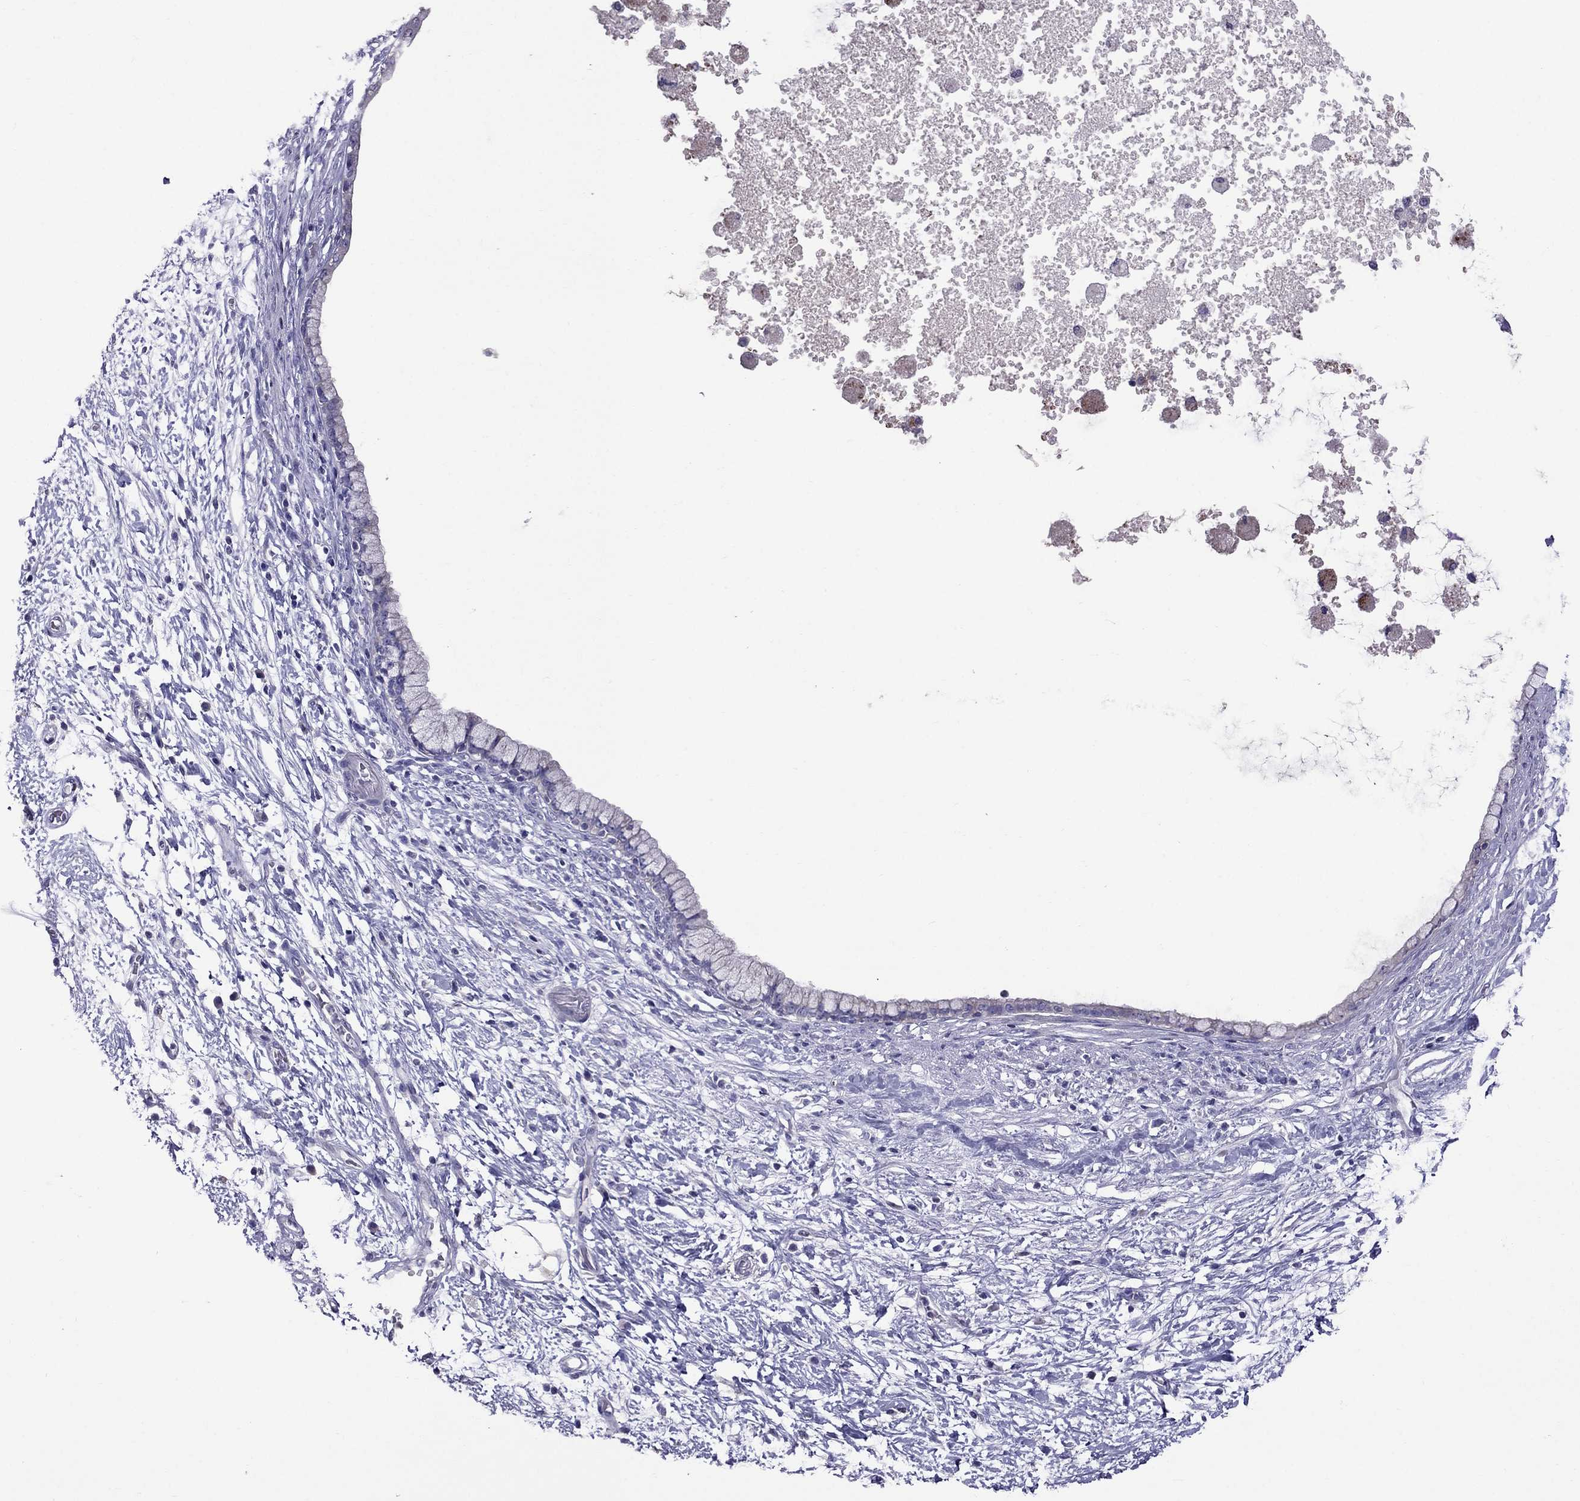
{"staining": {"intensity": "negative", "quantity": "none", "location": "none"}, "tissue": "pancreatic cancer", "cell_type": "Tumor cells", "image_type": "cancer", "snomed": [{"axis": "morphology", "description": "Adenocarcinoma, NOS"}, {"axis": "topography", "description": "Pancreas"}], "caption": "DAB (3,3'-diaminobenzidine) immunohistochemical staining of human pancreatic adenocarcinoma demonstrates no significant expression in tumor cells.", "gene": "OXCT2", "patient": {"sex": "female", "age": 72}}